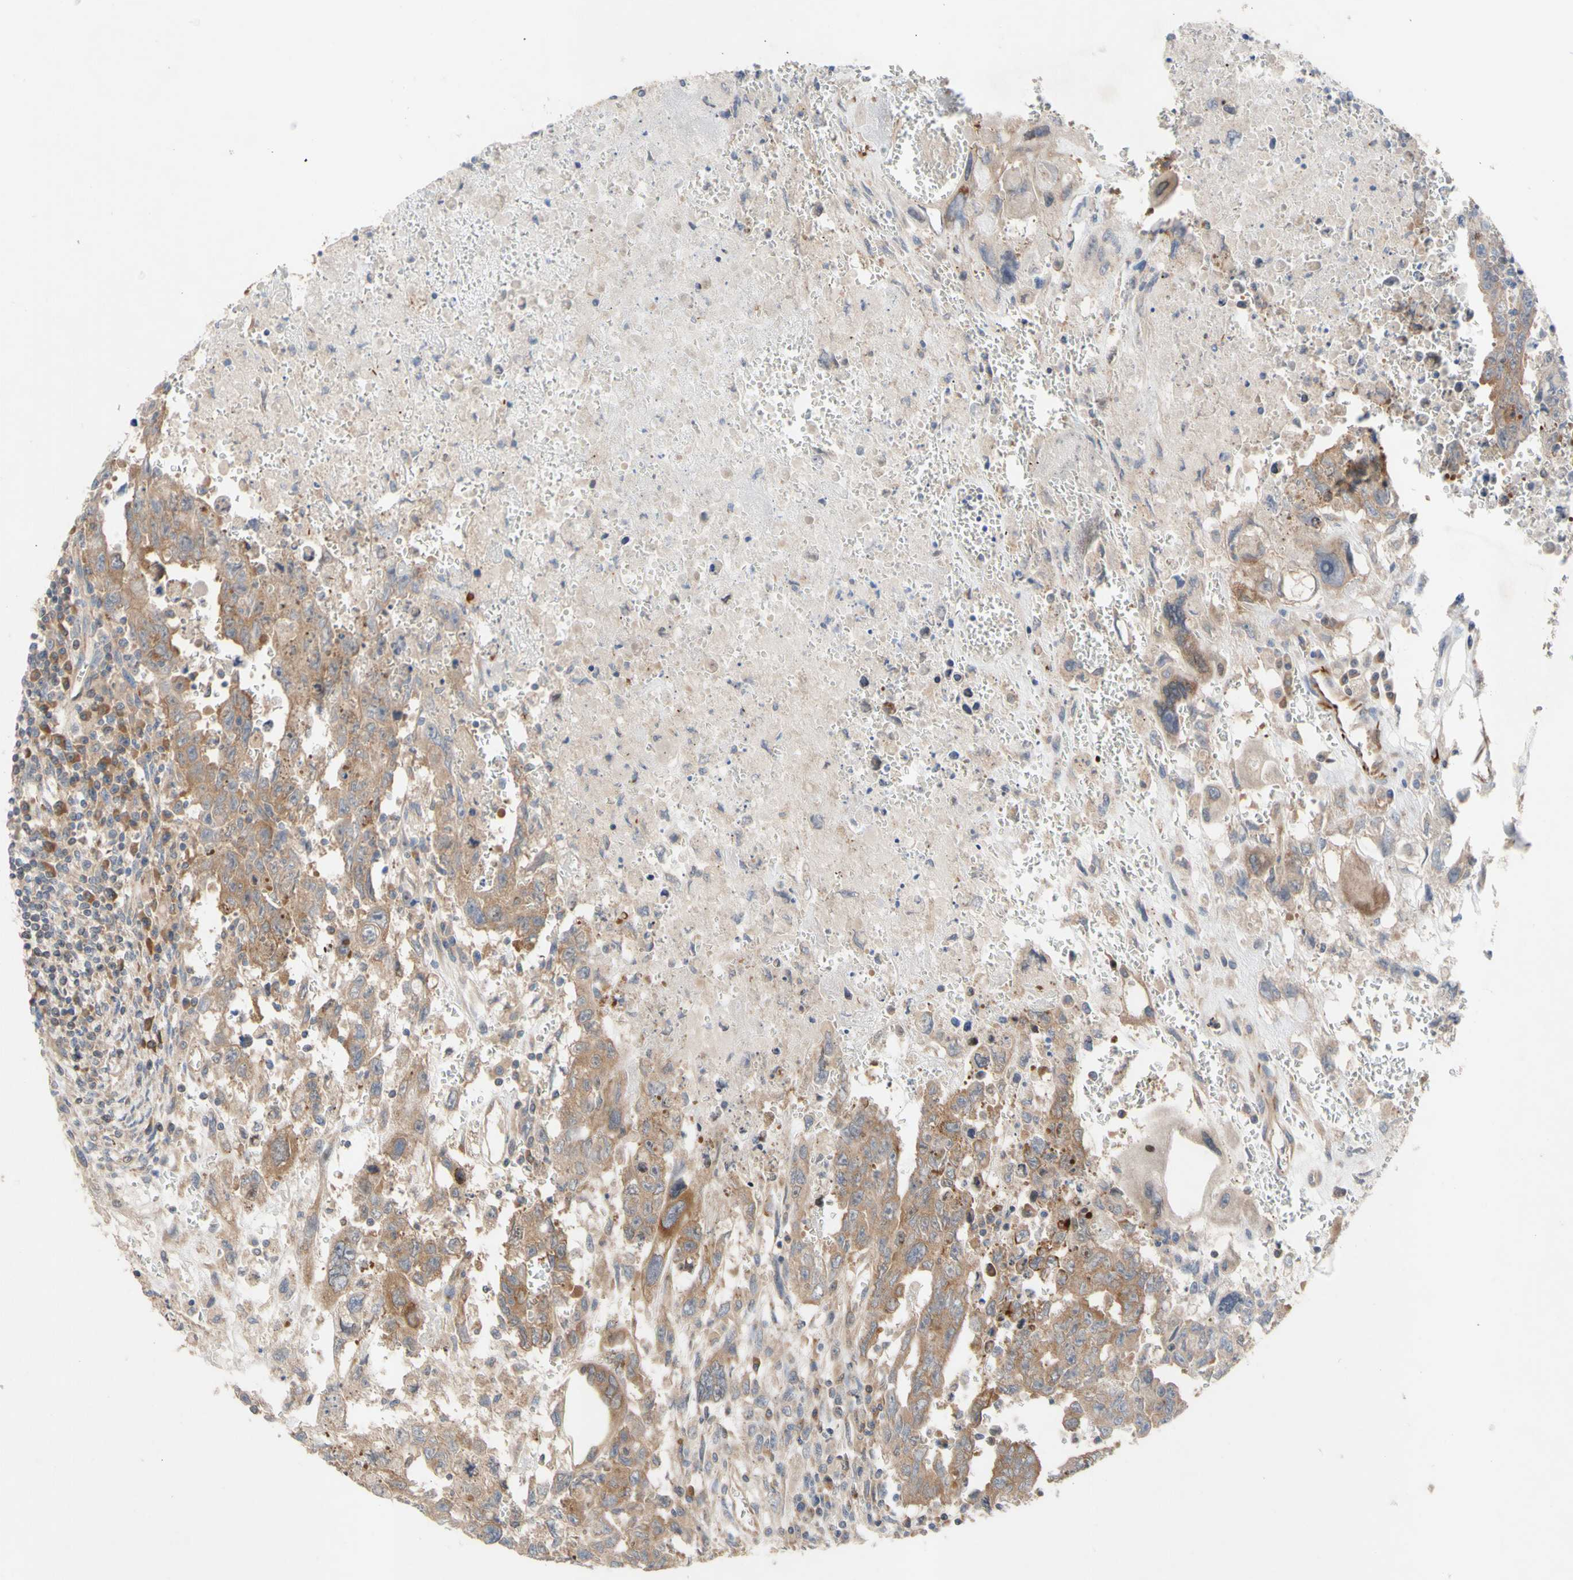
{"staining": {"intensity": "moderate", "quantity": ">75%", "location": "cytoplasmic/membranous"}, "tissue": "testis cancer", "cell_type": "Tumor cells", "image_type": "cancer", "snomed": [{"axis": "morphology", "description": "Carcinoma, Embryonal, NOS"}, {"axis": "topography", "description": "Testis"}], "caption": "This image shows IHC staining of human testis cancer, with medium moderate cytoplasmic/membranous staining in about >75% of tumor cells.", "gene": "EIF2S3", "patient": {"sex": "male", "age": 28}}